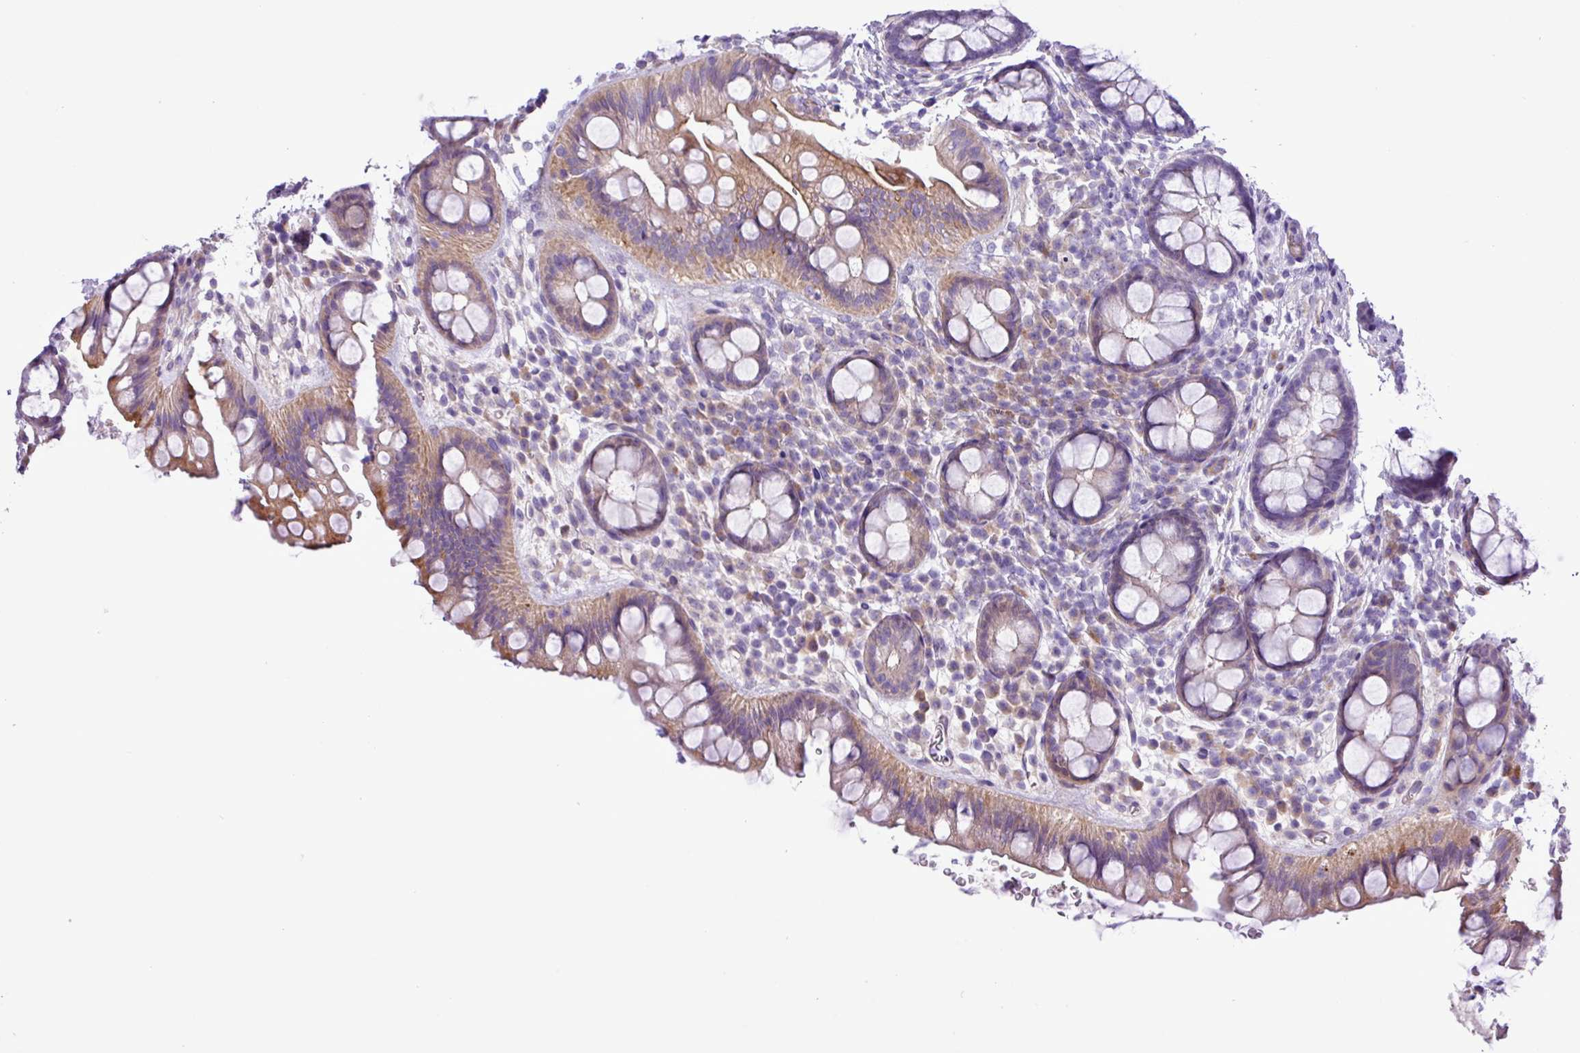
{"staining": {"intensity": "moderate", "quantity": "25%-75%", "location": "cytoplasmic/membranous"}, "tissue": "rectum", "cell_type": "Glandular cells", "image_type": "normal", "snomed": [{"axis": "morphology", "description": "Normal tissue, NOS"}, {"axis": "topography", "description": "Rectum"}, {"axis": "topography", "description": "Peripheral nerve tissue"}], "caption": "IHC histopathology image of normal rectum: human rectum stained using IHC demonstrates medium levels of moderate protein expression localized specifically in the cytoplasmic/membranous of glandular cells, appearing as a cytoplasmic/membranous brown color.", "gene": "C11orf91", "patient": {"sex": "female", "age": 69}}